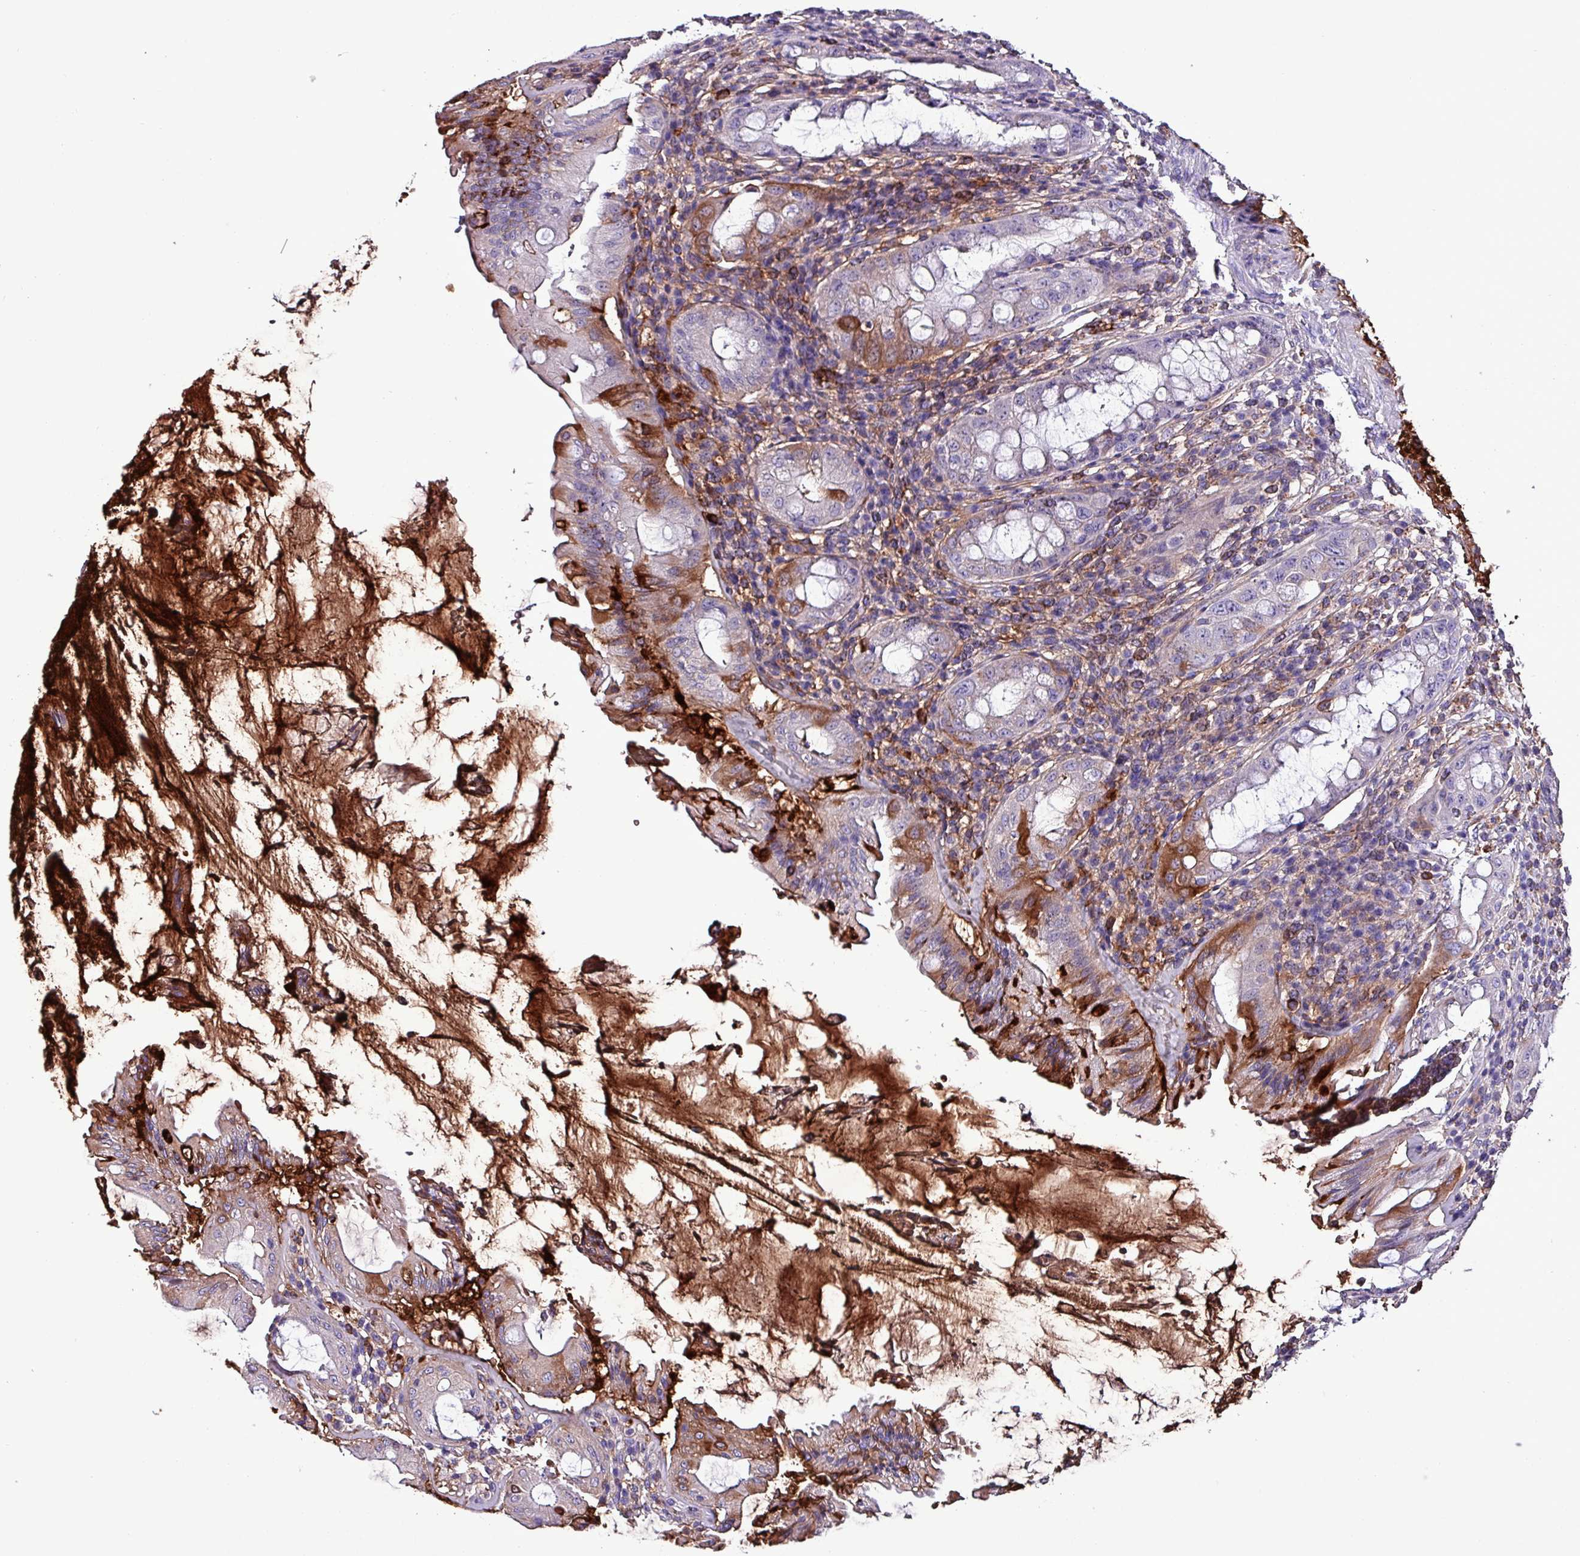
{"staining": {"intensity": "moderate", "quantity": "<25%", "location": "cytoplasmic/membranous"}, "tissue": "rectum", "cell_type": "Glandular cells", "image_type": "normal", "snomed": [{"axis": "morphology", "description": "Normal tissue, NOS"}, {"axis": "topography", "description": "Rectum"}], "caption": "Moderate cytoplasmic/membranous staining for a protein is appreciated in approximately <25% of glandular cells of benign rectum using immunohistochemistry (IHC).", "gene": "HPR", "patient": {"sex": "female", "age": 57}}